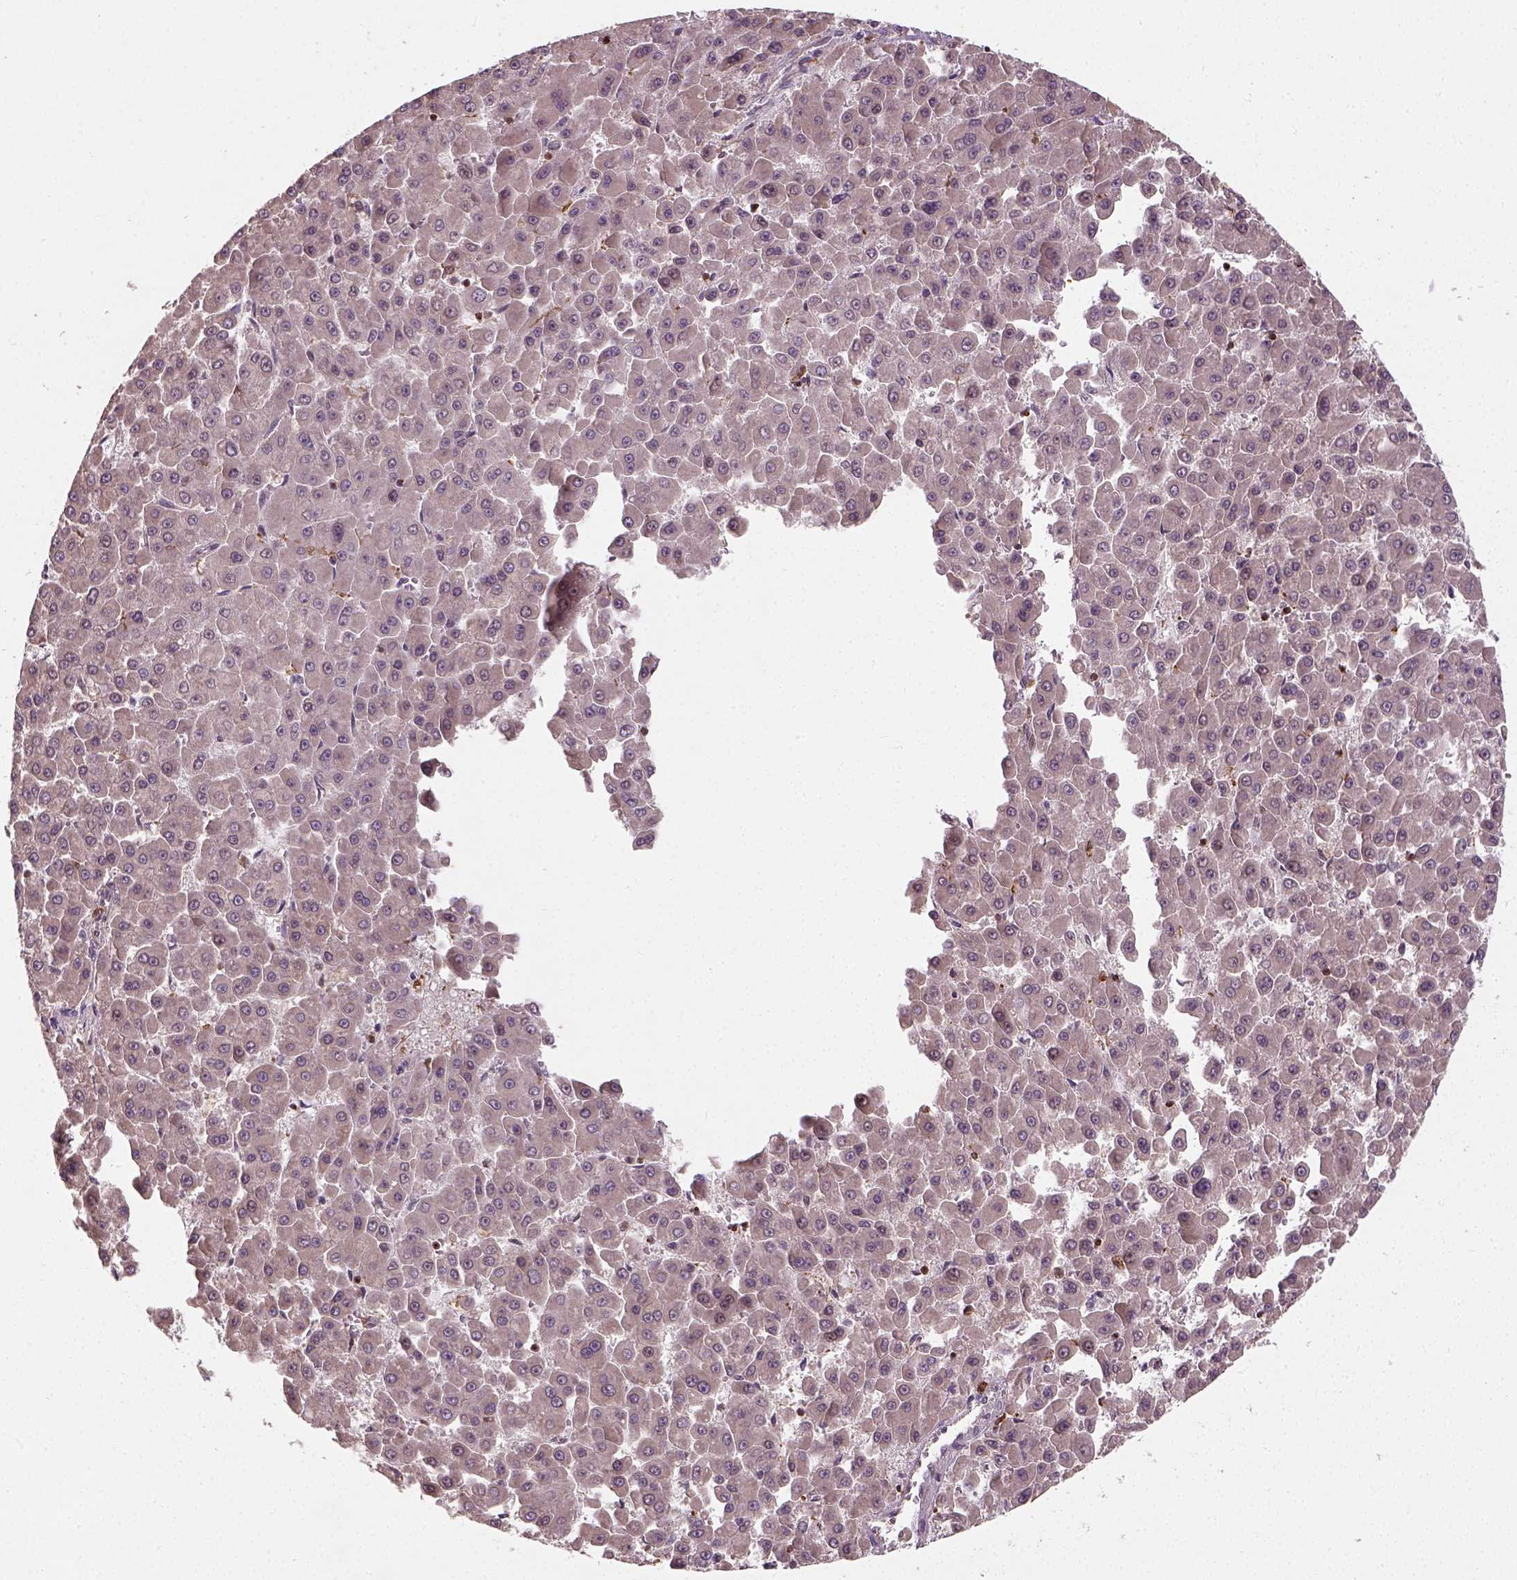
{"staining": {"intensity": "negative", "quantity": "none", "location": "none"}, "tissue": "liver cancer", "cell_type": "Tumor cells", "image_type": "cancer", "snomed": [{"axis": "morphology", "description": "Carcinoma, Hepatocellular, NOS"}, {"axis": "topography", "description": "Liver"}], "caption": "Immunohistochemical staining of liver hepatocellular carcinoma displays no significant staining in tumor cells.", "gene": "CAMKK1", "patient": {"sex": "male", "age": 78}}